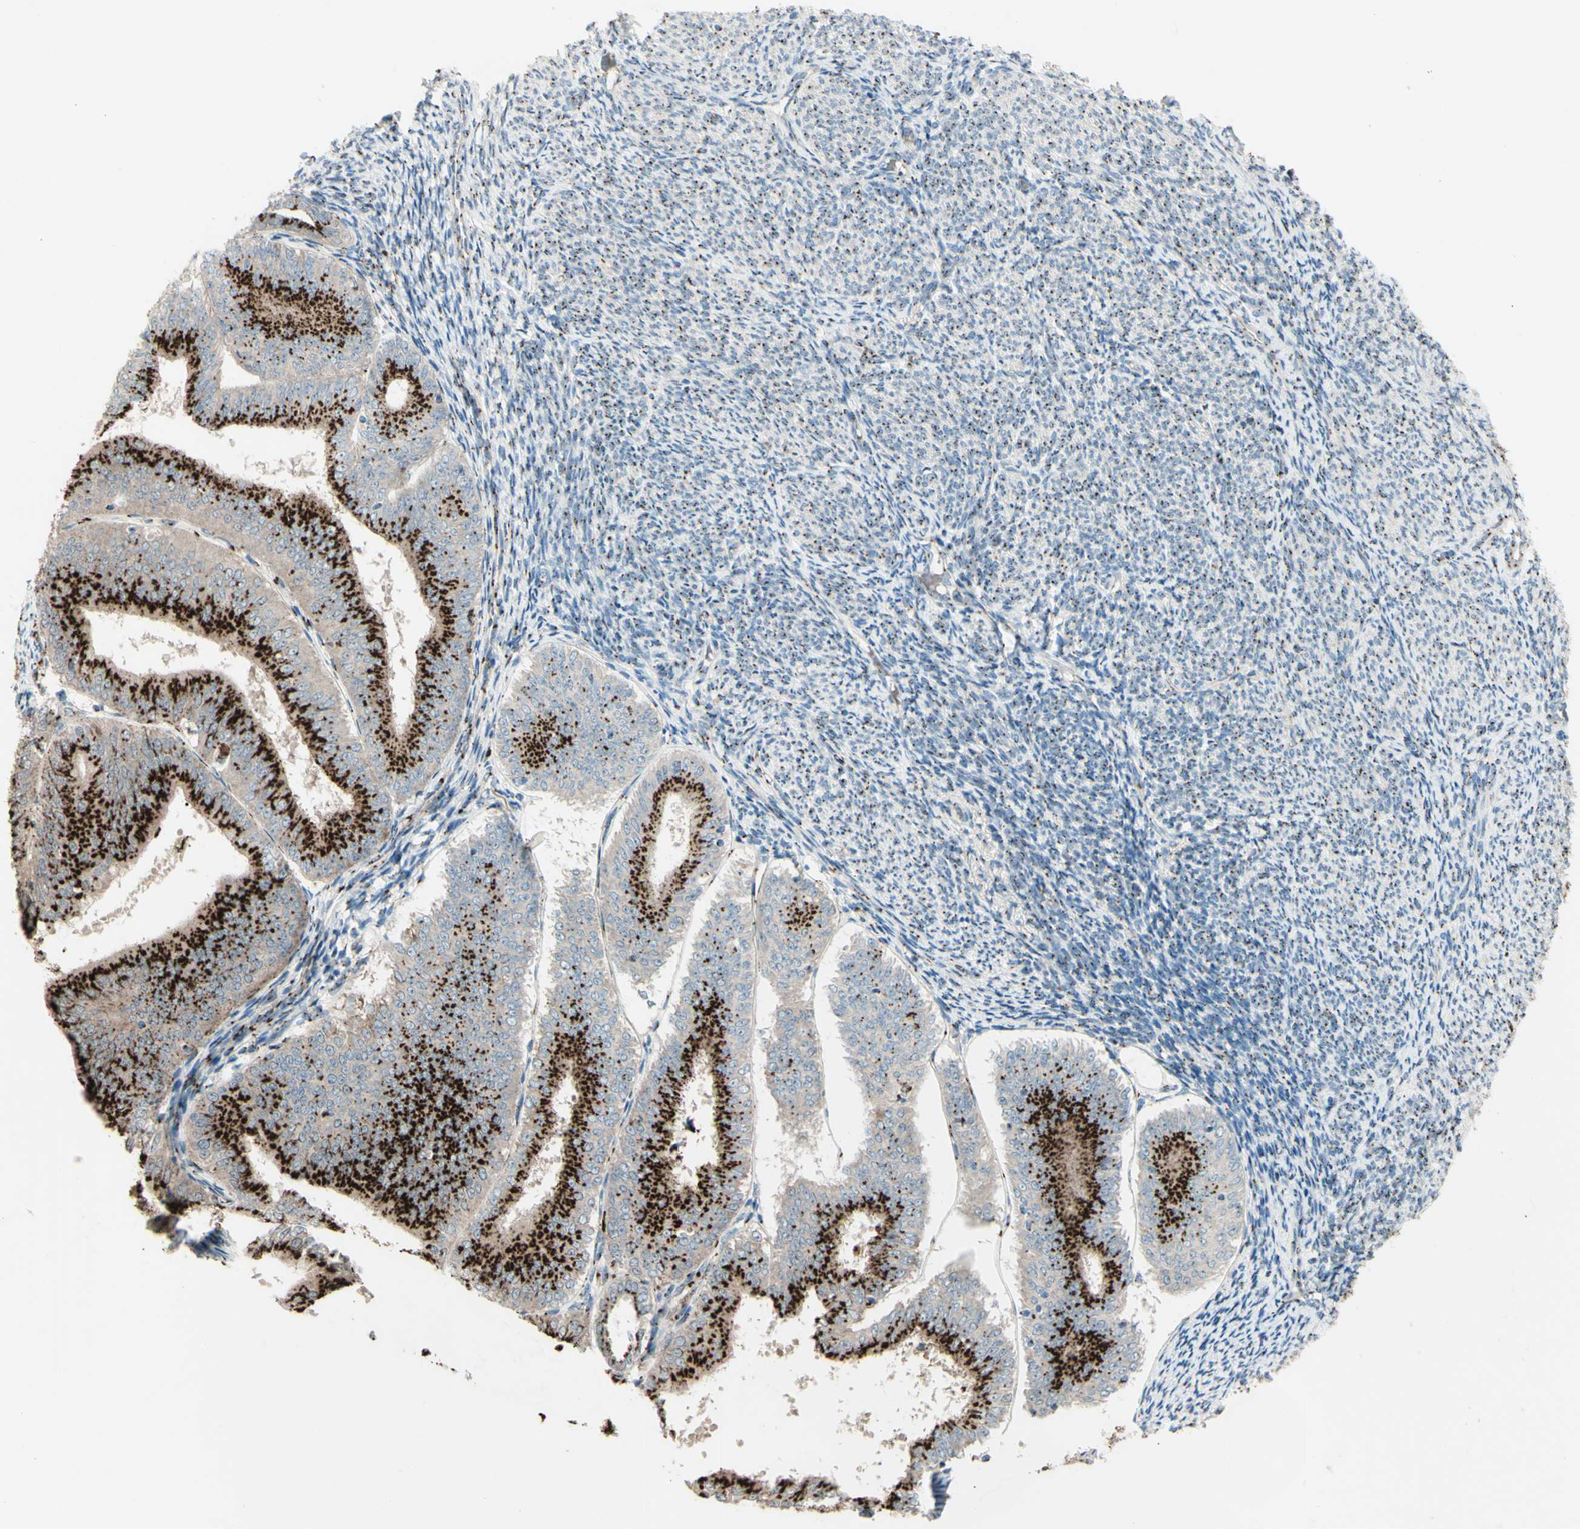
{"staining": {"intensity": "strong", "quantity": ">75%", "location": "cytoplasmic/membranous"}, "tissue": "endometrial cancer", "cell_type": "Tumor cells", "image_type": "cancer", "snomed": [{"axis": "morphology", "description": "Adenocarcinoma, NOS"}, {"axis": "topography", "description": "Endometrium"}], "caption": "IHC (DAB (3,3'-diaminobenzidine)) staining of human endometrial cancer (adenocarcinoma) reveals strong cytoplasmic/membranous protein expression in about >75% of tumor cells.", "gene": "BPNT2", "patient": {"sex": "female", "age": 63}}